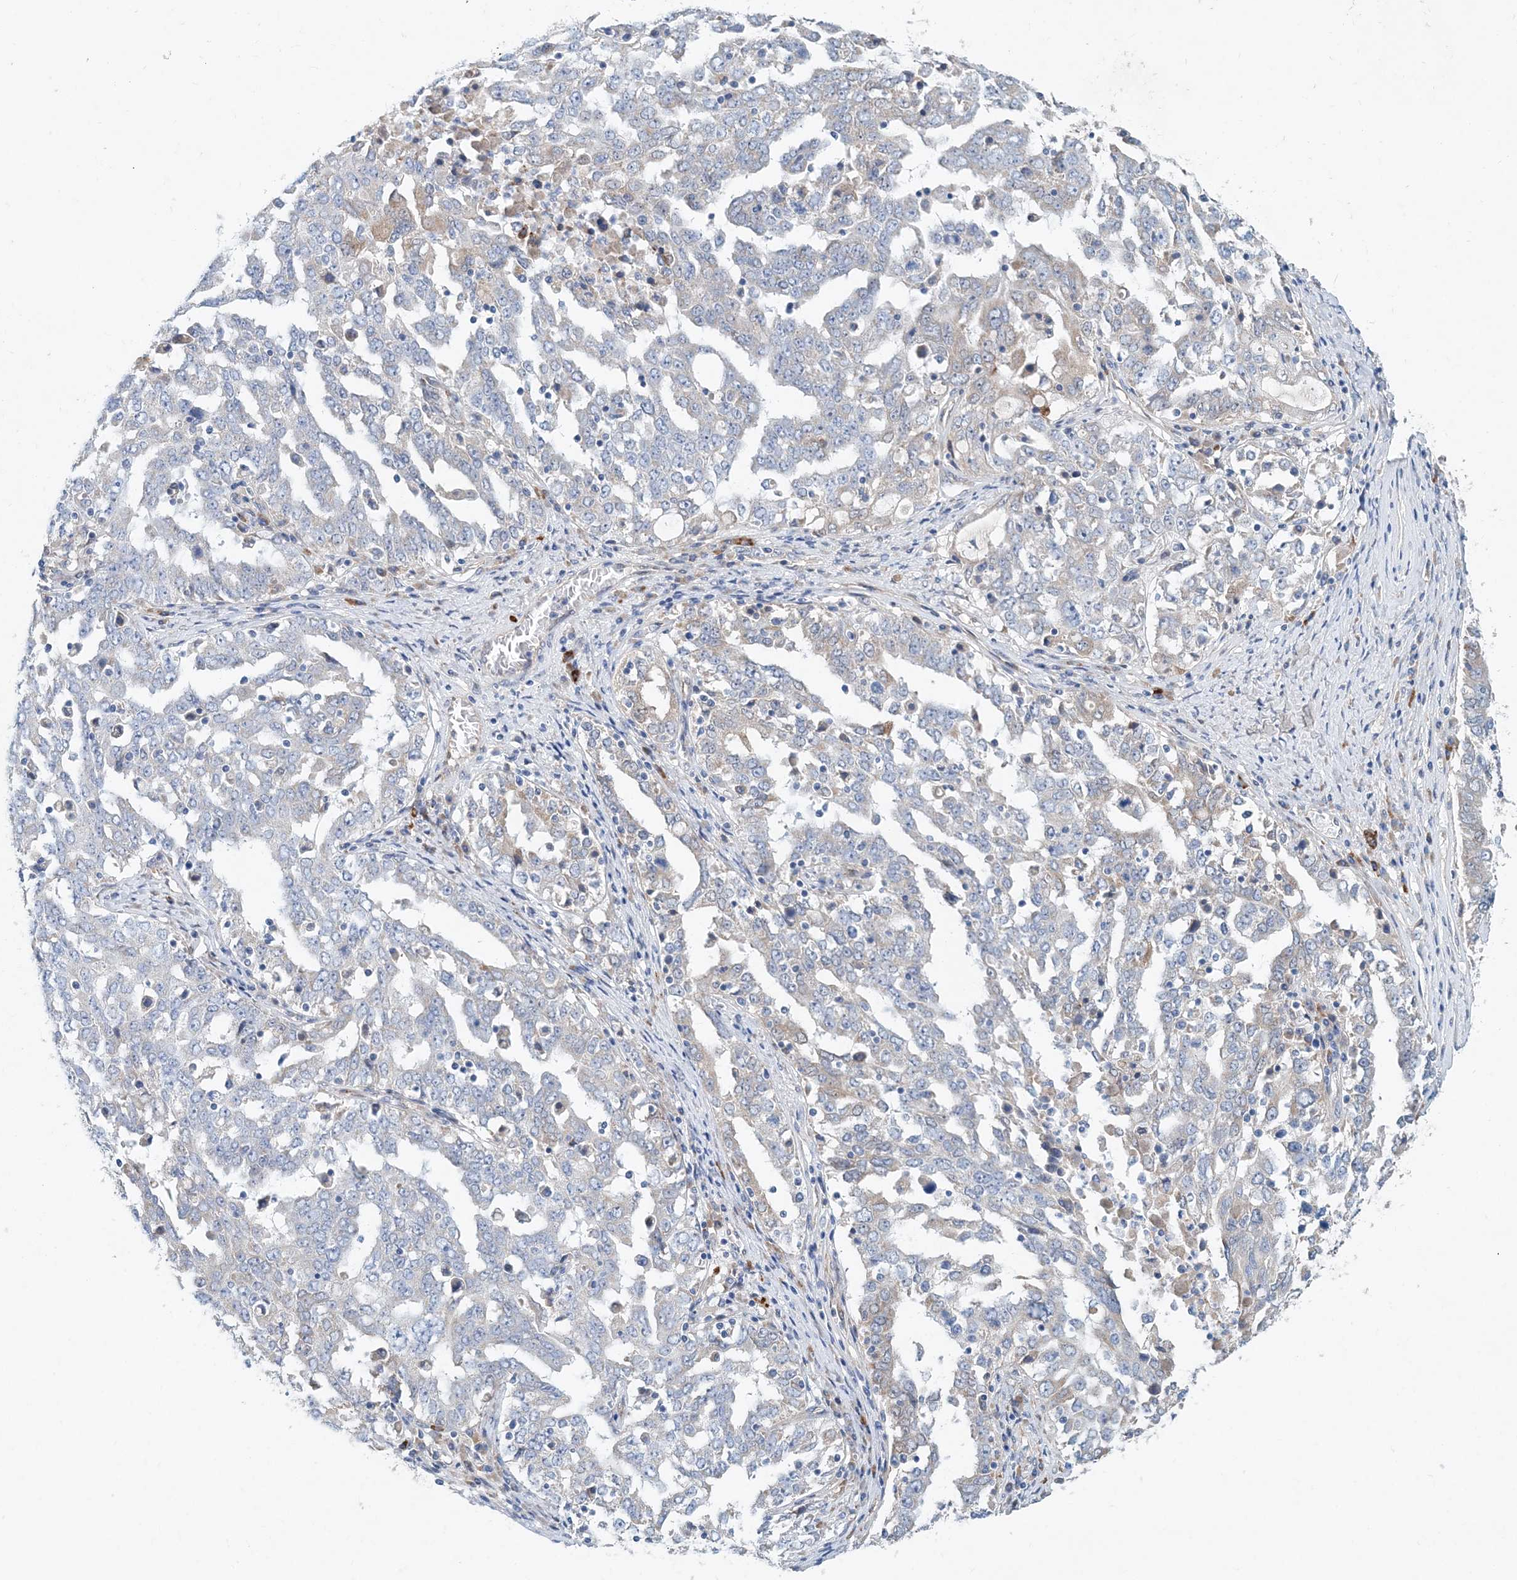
{"staining": {"intensity": "negative", "quantity": "none", "location": "none"}, "tissue": "ovarian cancer", "cell_type": "Tumor cells", "image_type": "cancer", "snomed": [{"axis": "morphology", "description": "Carcinoma, endometroid"}, {"axis": "topography", "description": "Ovary"}], "caption": "Photomicrograph shows no protein positivity in tumor cells of ovarian cancer (endometroid carcinoma) tissue.", "gene": "PFN2", "patient": {"sex": "female", "age": 62}}